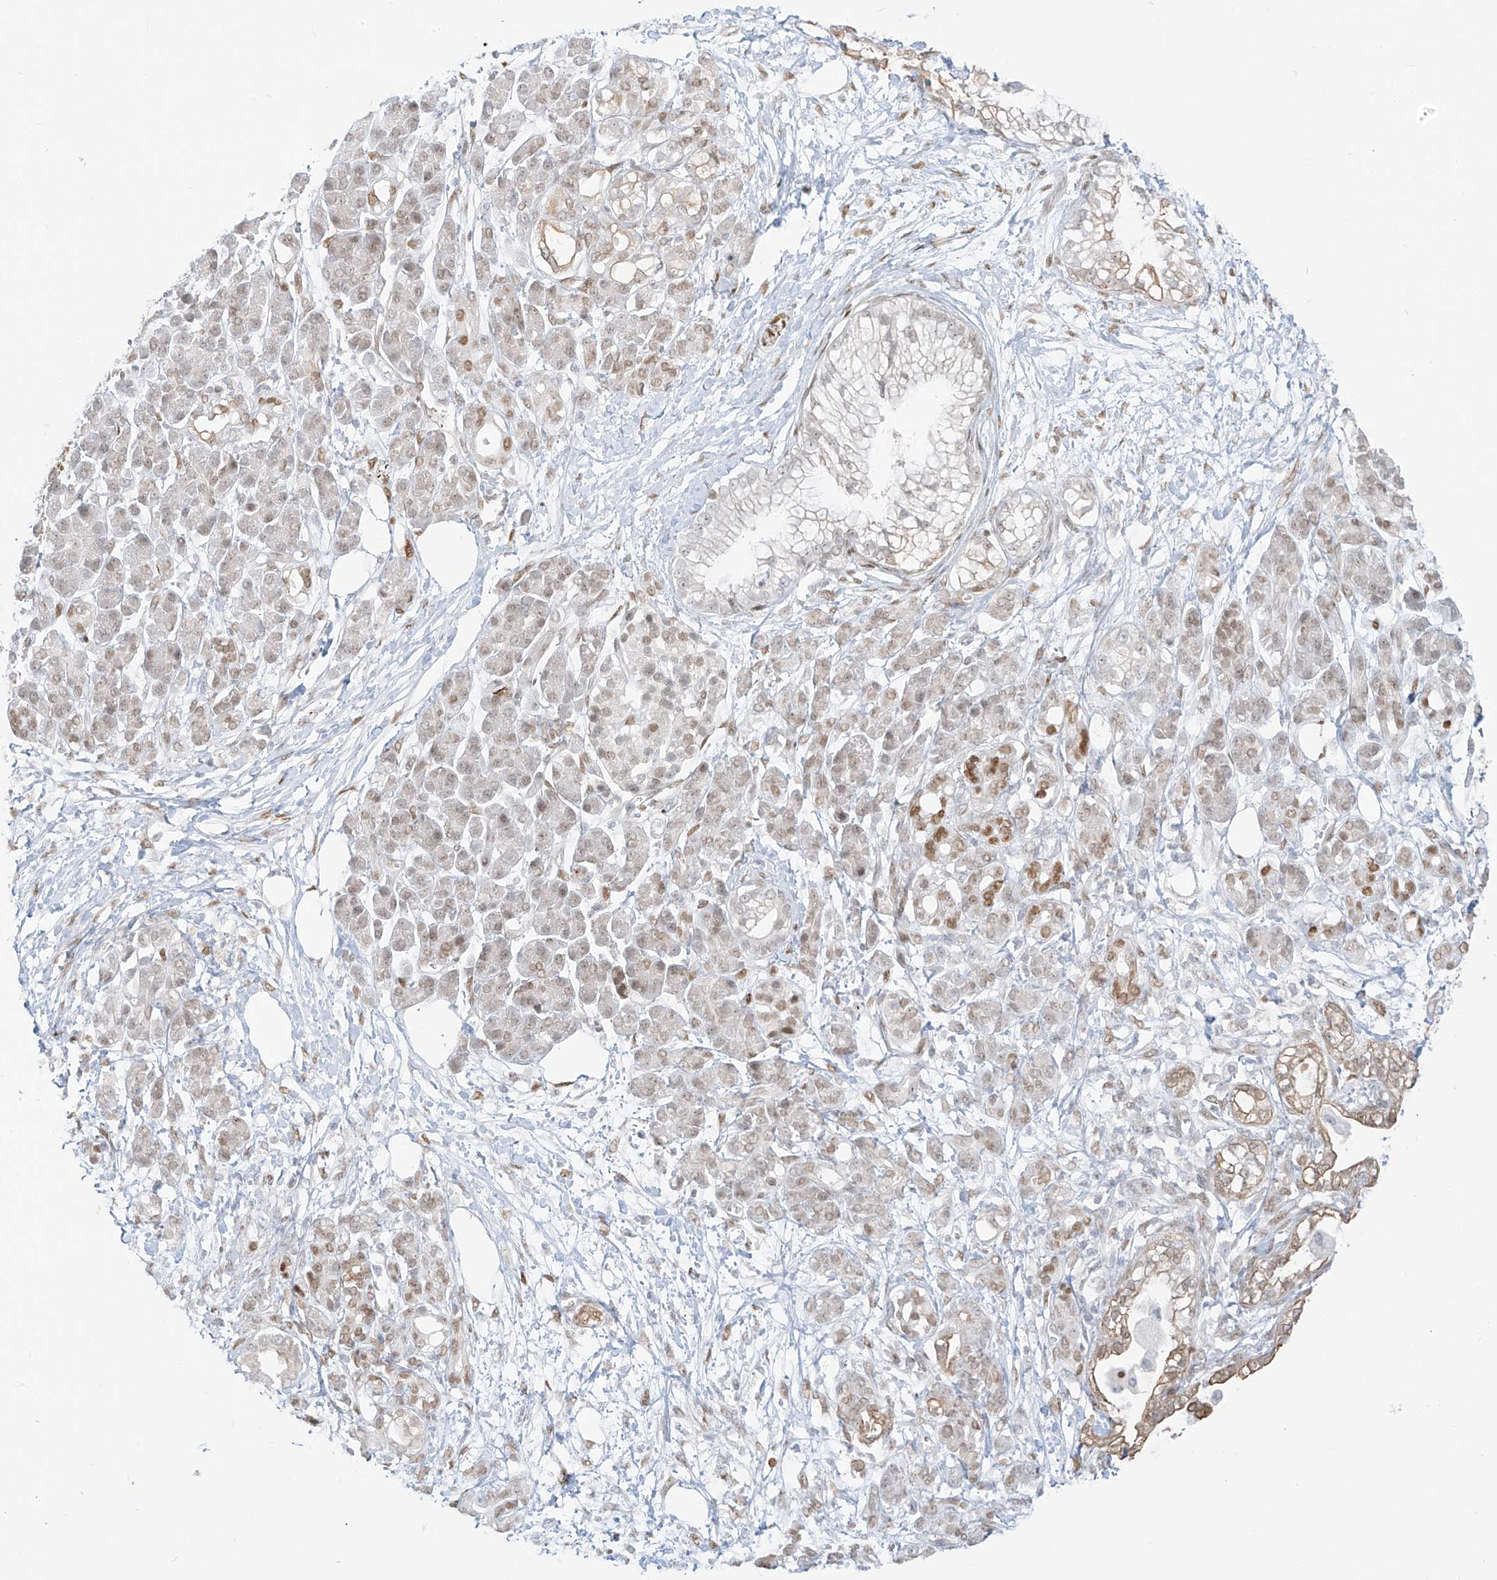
{"staining": {"intensity": "weak", "quantity": "25%-75%", "location": "cytoplasmic/membranous"}, "tissue": "pancreatic cancer", "cell_type": "Tumor cells", "image_type": "cancer", "snomed": [{"axis": "morphology", "description": "Adenocarcinoma, NOS"}, {"axis": "topography", "description": "Pancreas"}], "caption": "Immunohistochemical staining of human pancreatic adenocarcinoma shows weak cytoplasmic/membranous protein positivity in about 25%-75% of tumor cells.", "gene": "ZNF774", "patient": {"sex": "male", "age": 68}}